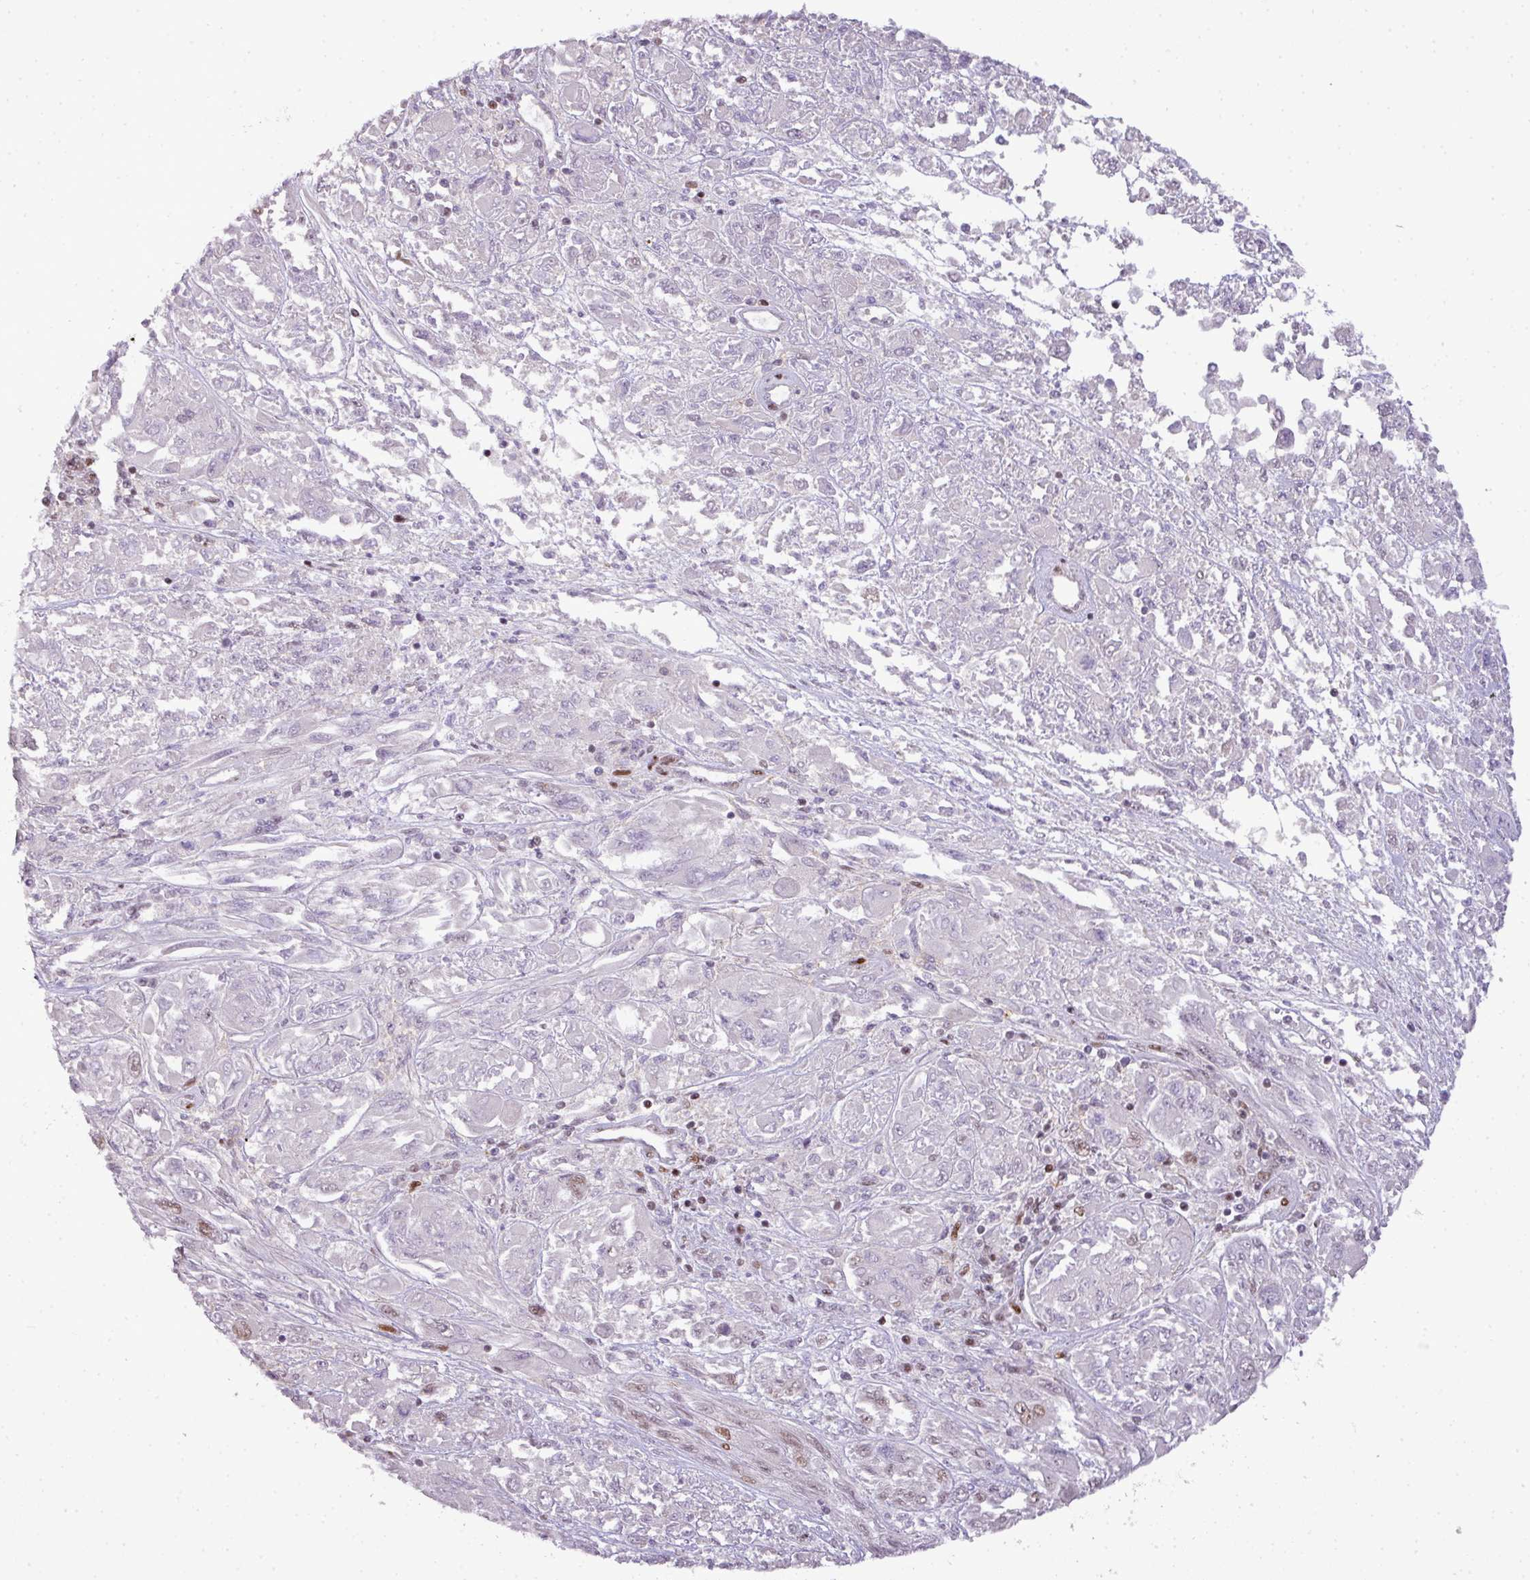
{"staining": {"intensity": "moderate", "quantity": "<25%", "location": "nuclear"}, "tissue": "melanoma", "cell_type": "Tumor cells", "image_type": "cancer", "snomed": [{"axis": "morphology", "description": "Malignant melanoma, NOS"}, {"axis": "topography", "description": "Skin"}], "caption": "Human melanoma stained for a protein (brown) exhibits moderate nuclear positive staining in about <25% of tumor cells.", "gene": "MYSM1", "patient": {"sex": "female", "age": 91}}